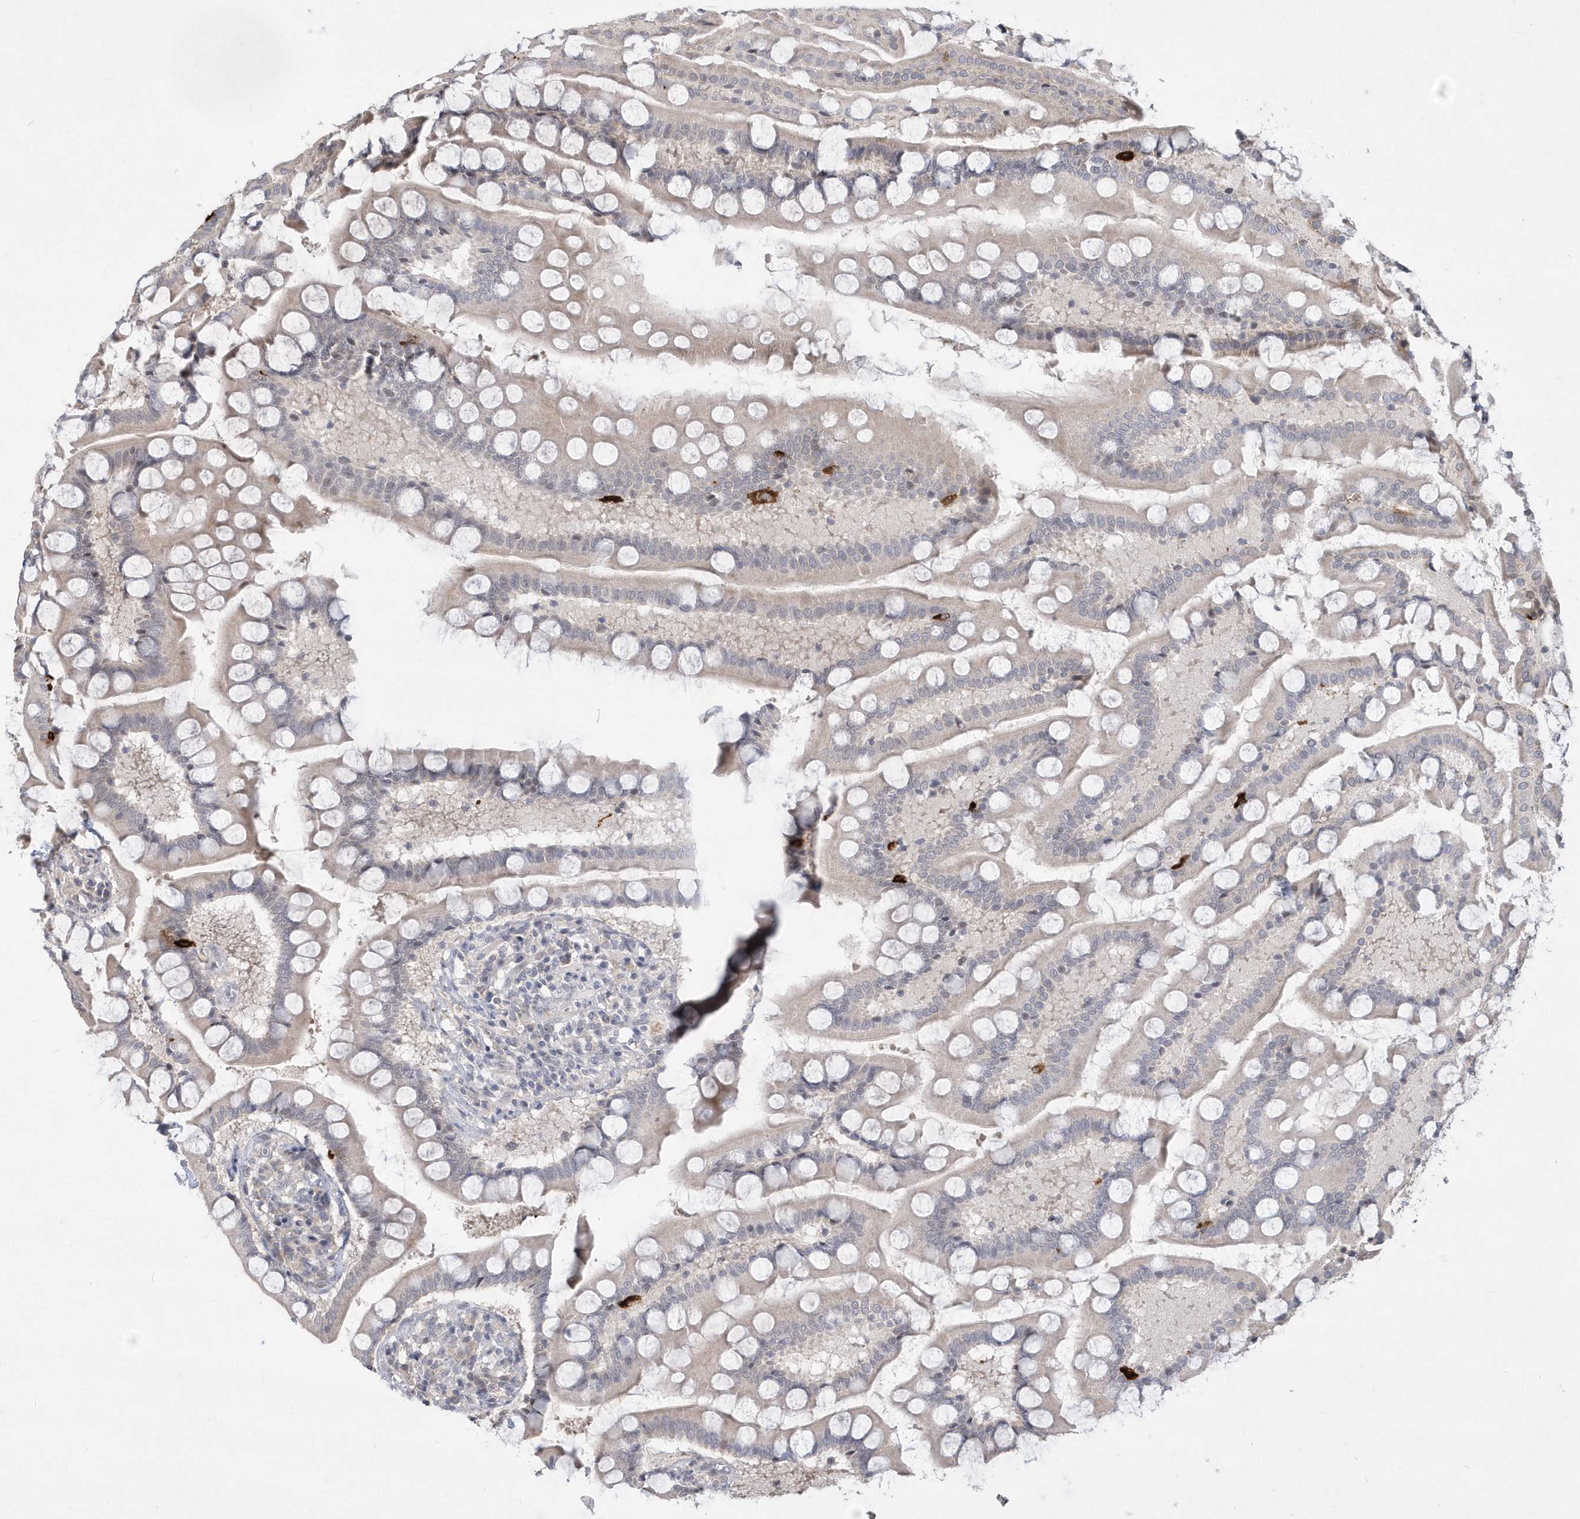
{"staining": {"intensity": "strong", "quantity": "<25%", "location": "cytoplasmic/membranous"}, "tissue": "small intestine", "cell_type": "Glandular cells", "image_type": "normal", "snomed": [{"axis": "morphology", "description": "Normal tissue, NOS"}, {"axis": "topography", "description": "Small intestine"}], "caption": "A brown stain shows strong cytoplasmic/membranous positivity of a protein in glandular cells of benign human small intestine.", "gene": "TSPEAR", "patient": {"sex": "male", "age": 41}}